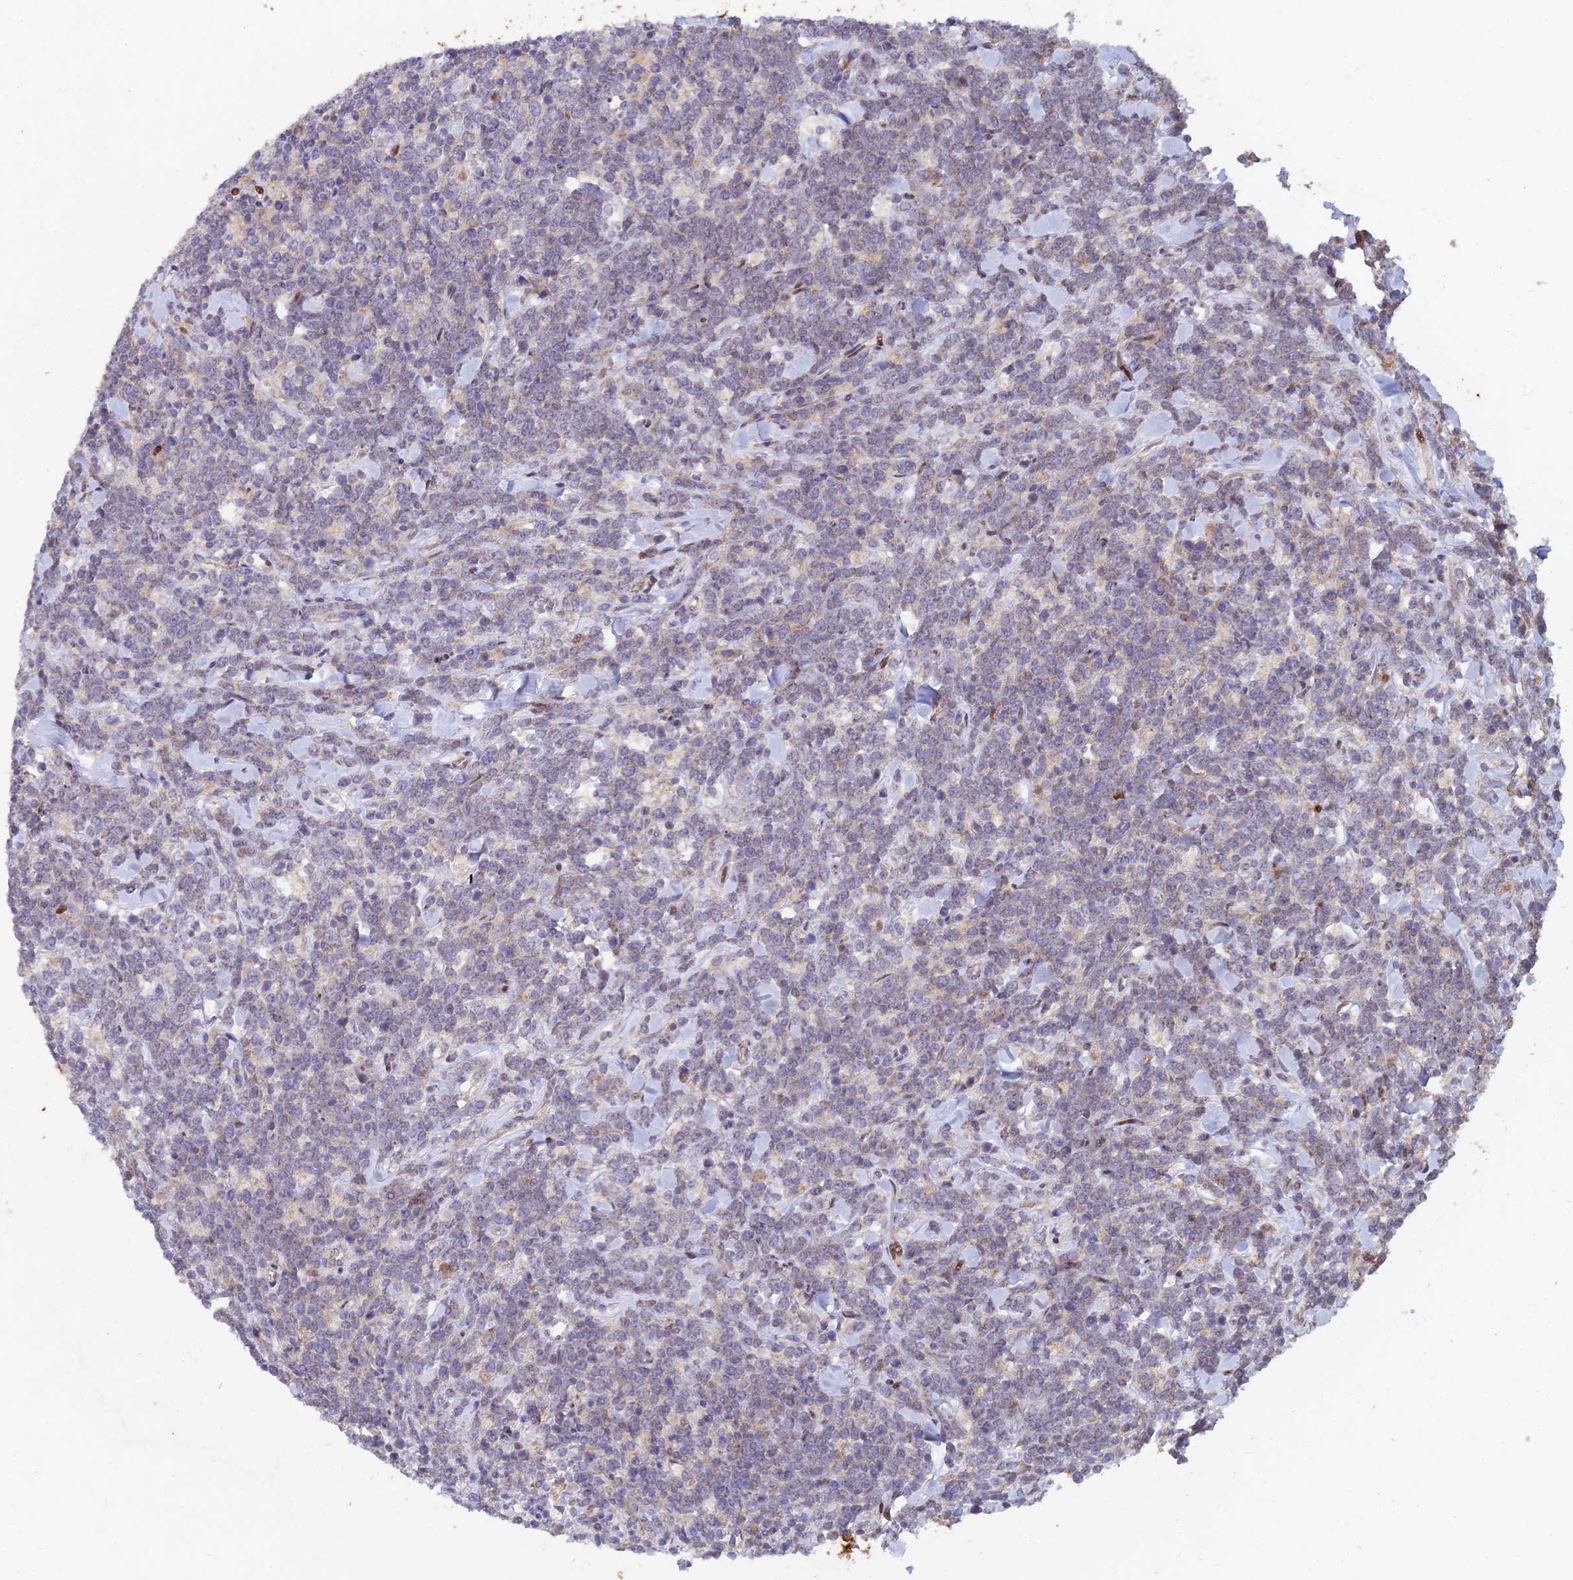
{"staining": {"intensity": "negative", "quantity": "none", "location": "none"}, "tissue": "lymphoma", "cell_type": "Tumor cells", "image_type": "cancer", "snomed": [{"axis": "morphology", "description": "Malignant lymphoma, non-Hodgkin's type, High grade"}, {"axis": "topography", "description": "Small intestine"}], "caption": "The photomicrograph reveals no staining of tumor cells in lymphoma.", "gene": "RELCH", "patient": {"sex": "male", "age": 8}}